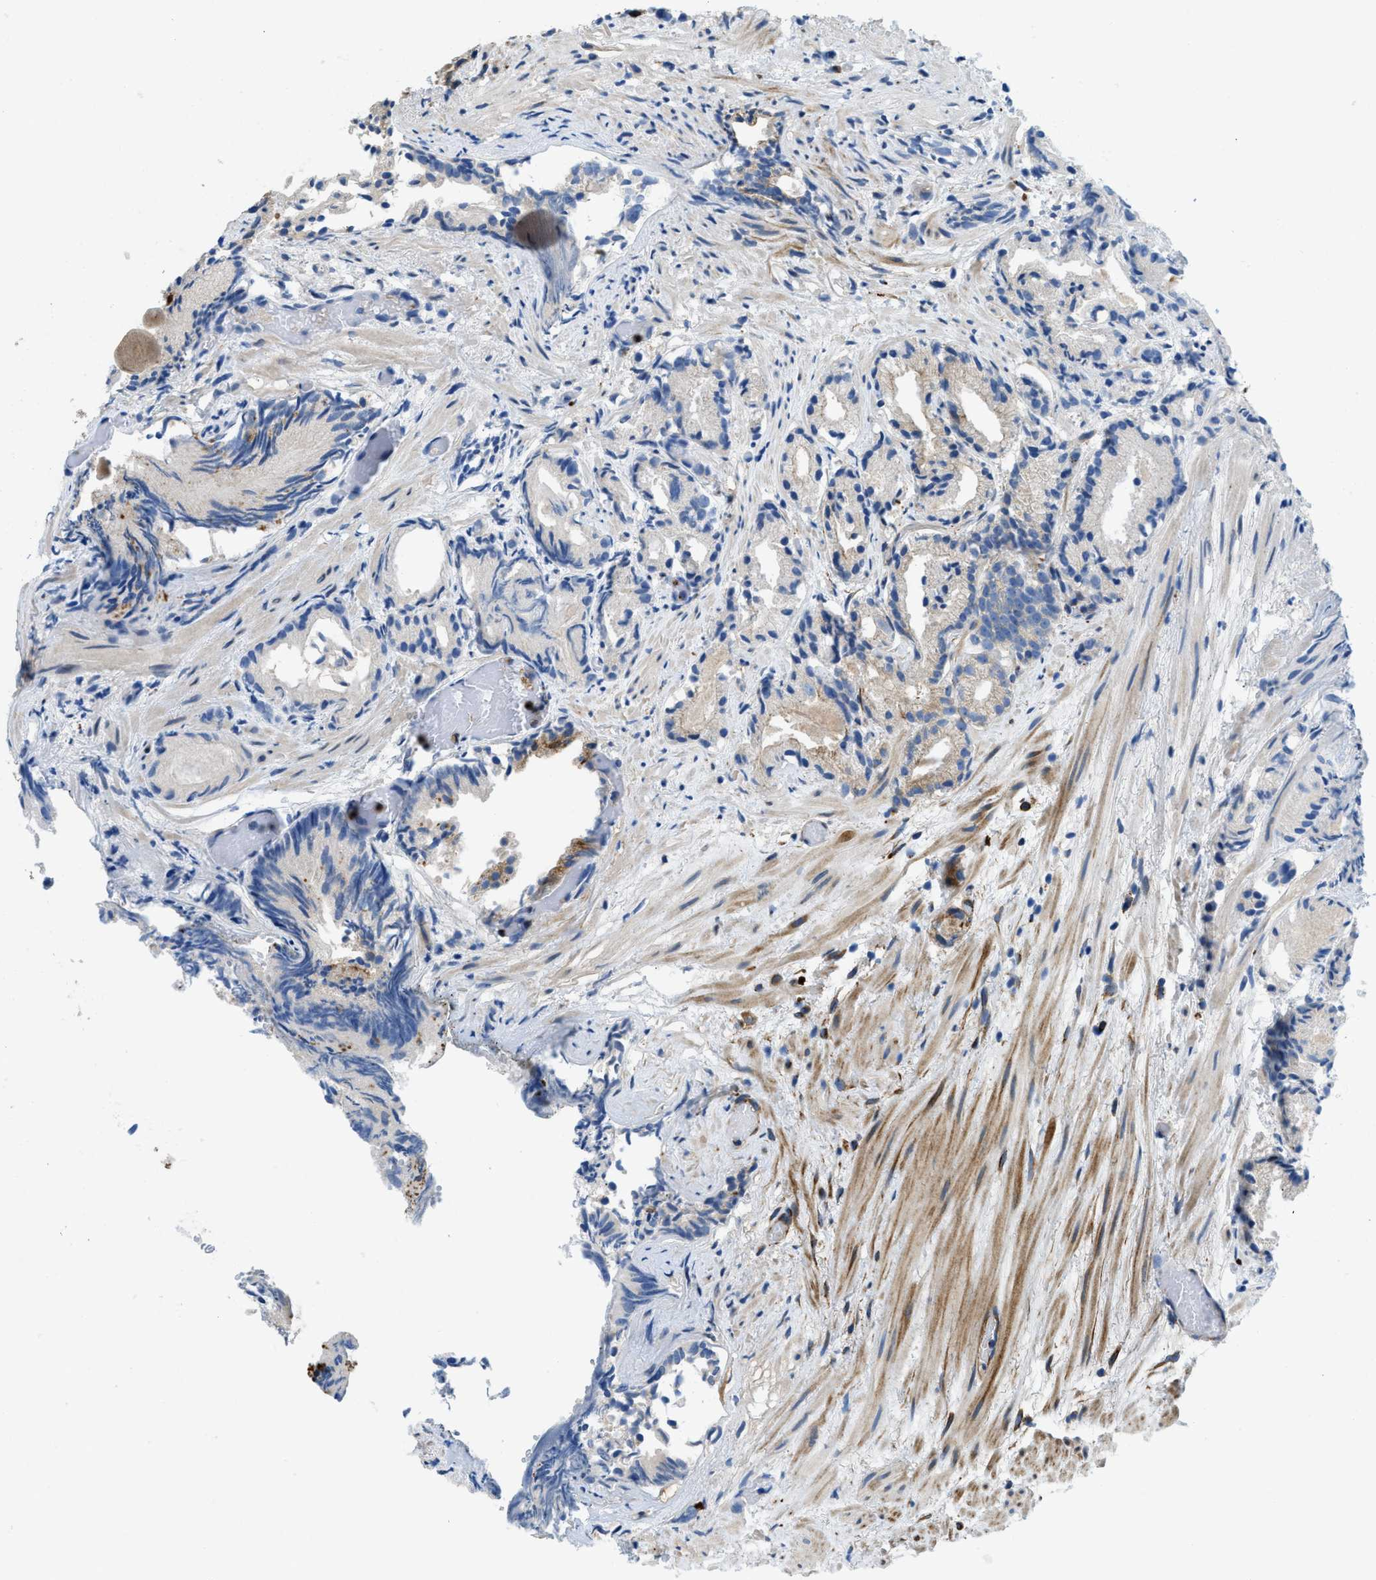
{"staining": {"intensity": "weak", "quantity": "<25%", "location": "cytoplasmic/membranous"}, "tissue": "prostate cancer", "cell_type": "Tumor cells", "image_type": "cancer", "snomed": [{"axis": "morphology", "description": "Adenocarcinoma, Low grade"}, {"axis": "topography", "description": "Prostate"}], "caption": "A high-resolution micrograph shows immunohistochemistry staining of low-grade adenocarcinoma (prostate), which reveals no significant expression in tumor cells. (Brightfield microscopy of DAB immunohistochemistry (IHC) at high magnification).", "gene": "TMEM248", "patient": {"sex": "male", "age": 89}}